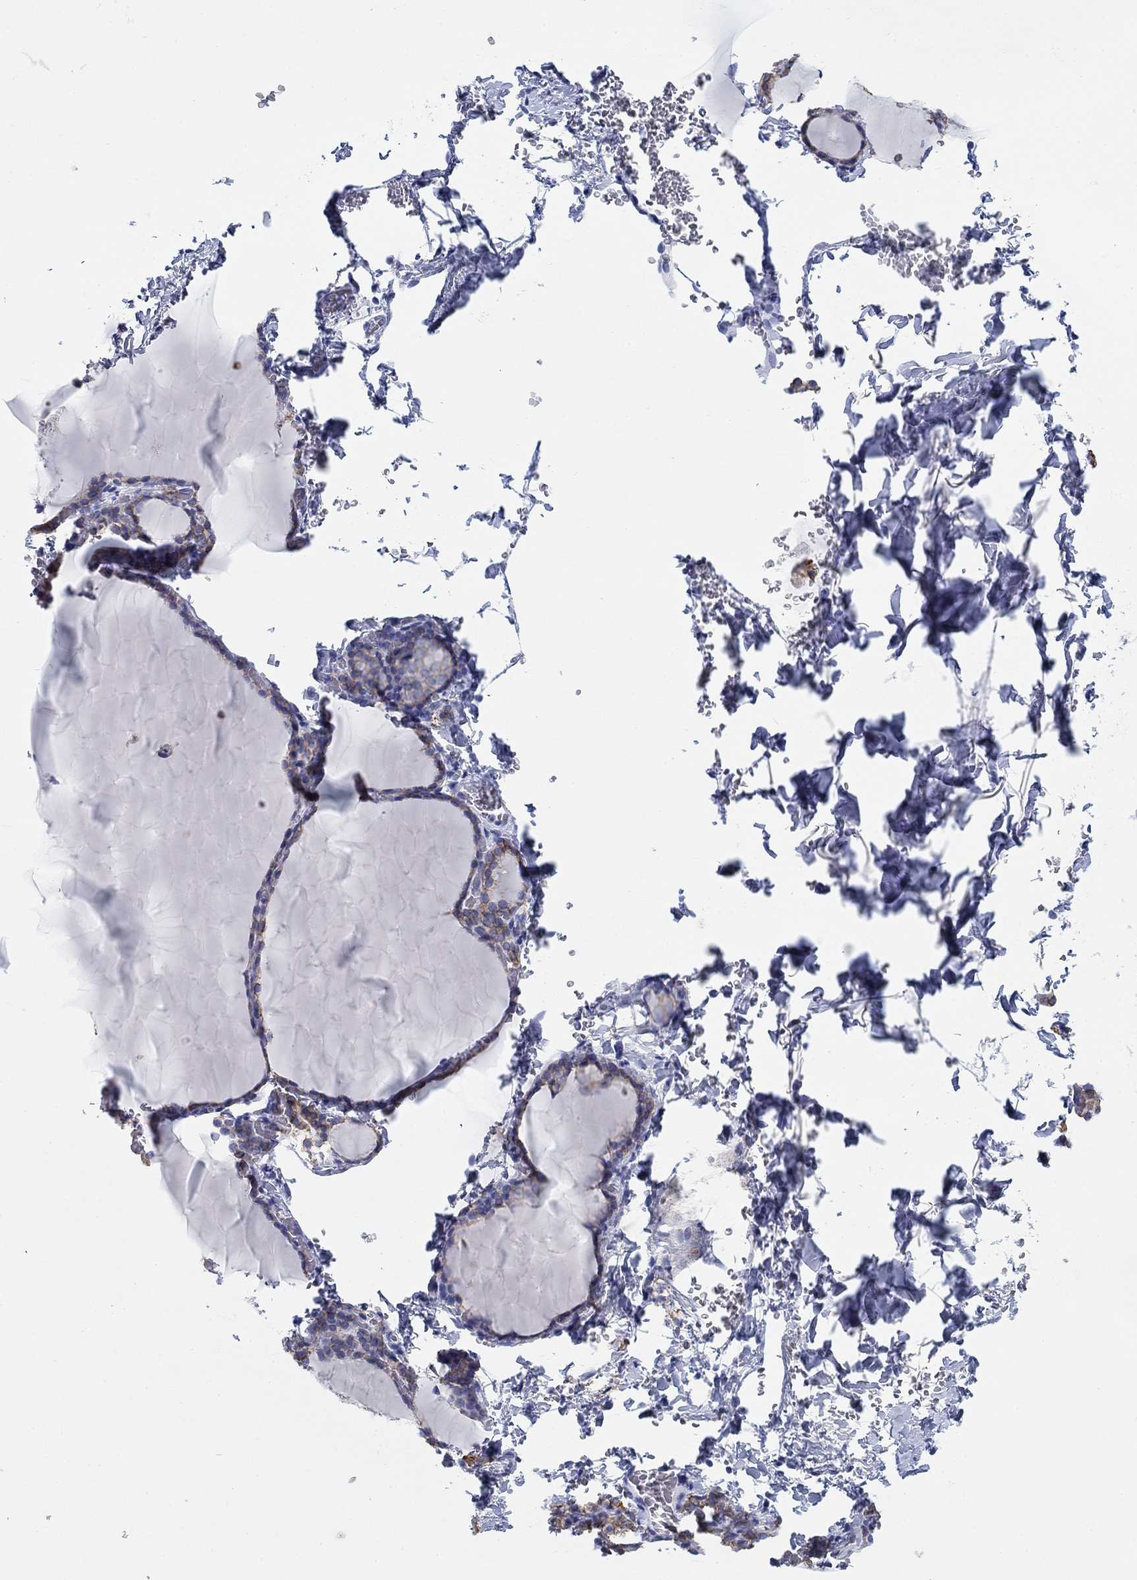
{"staining": {"intensity": "moderate", "quantity": "25%-75%", "location": "cytoplasmic/membranous"}, "tissue": "thyroid gland", "cell_type": "Glandular cells", "image_type": "normal", "snomed": [{"axis": "morphology", "description": "Normal tissue, NOS"}, {"axis": "morphology", "description": "Hyperplasia, NOS"}, {"axis": "topography", "description": "Thyroid gland"}], "caption": "Immunohistochemistry histopathology image of normal human thyroid gland stained for a protein (brown), which exhibits medium levels of moderate cytoplasmic/membranous staining in approximately 25%-75% of glandular cells.", "gene": "ATP1B1", "patient": {"sex": "female", "age": 27}}